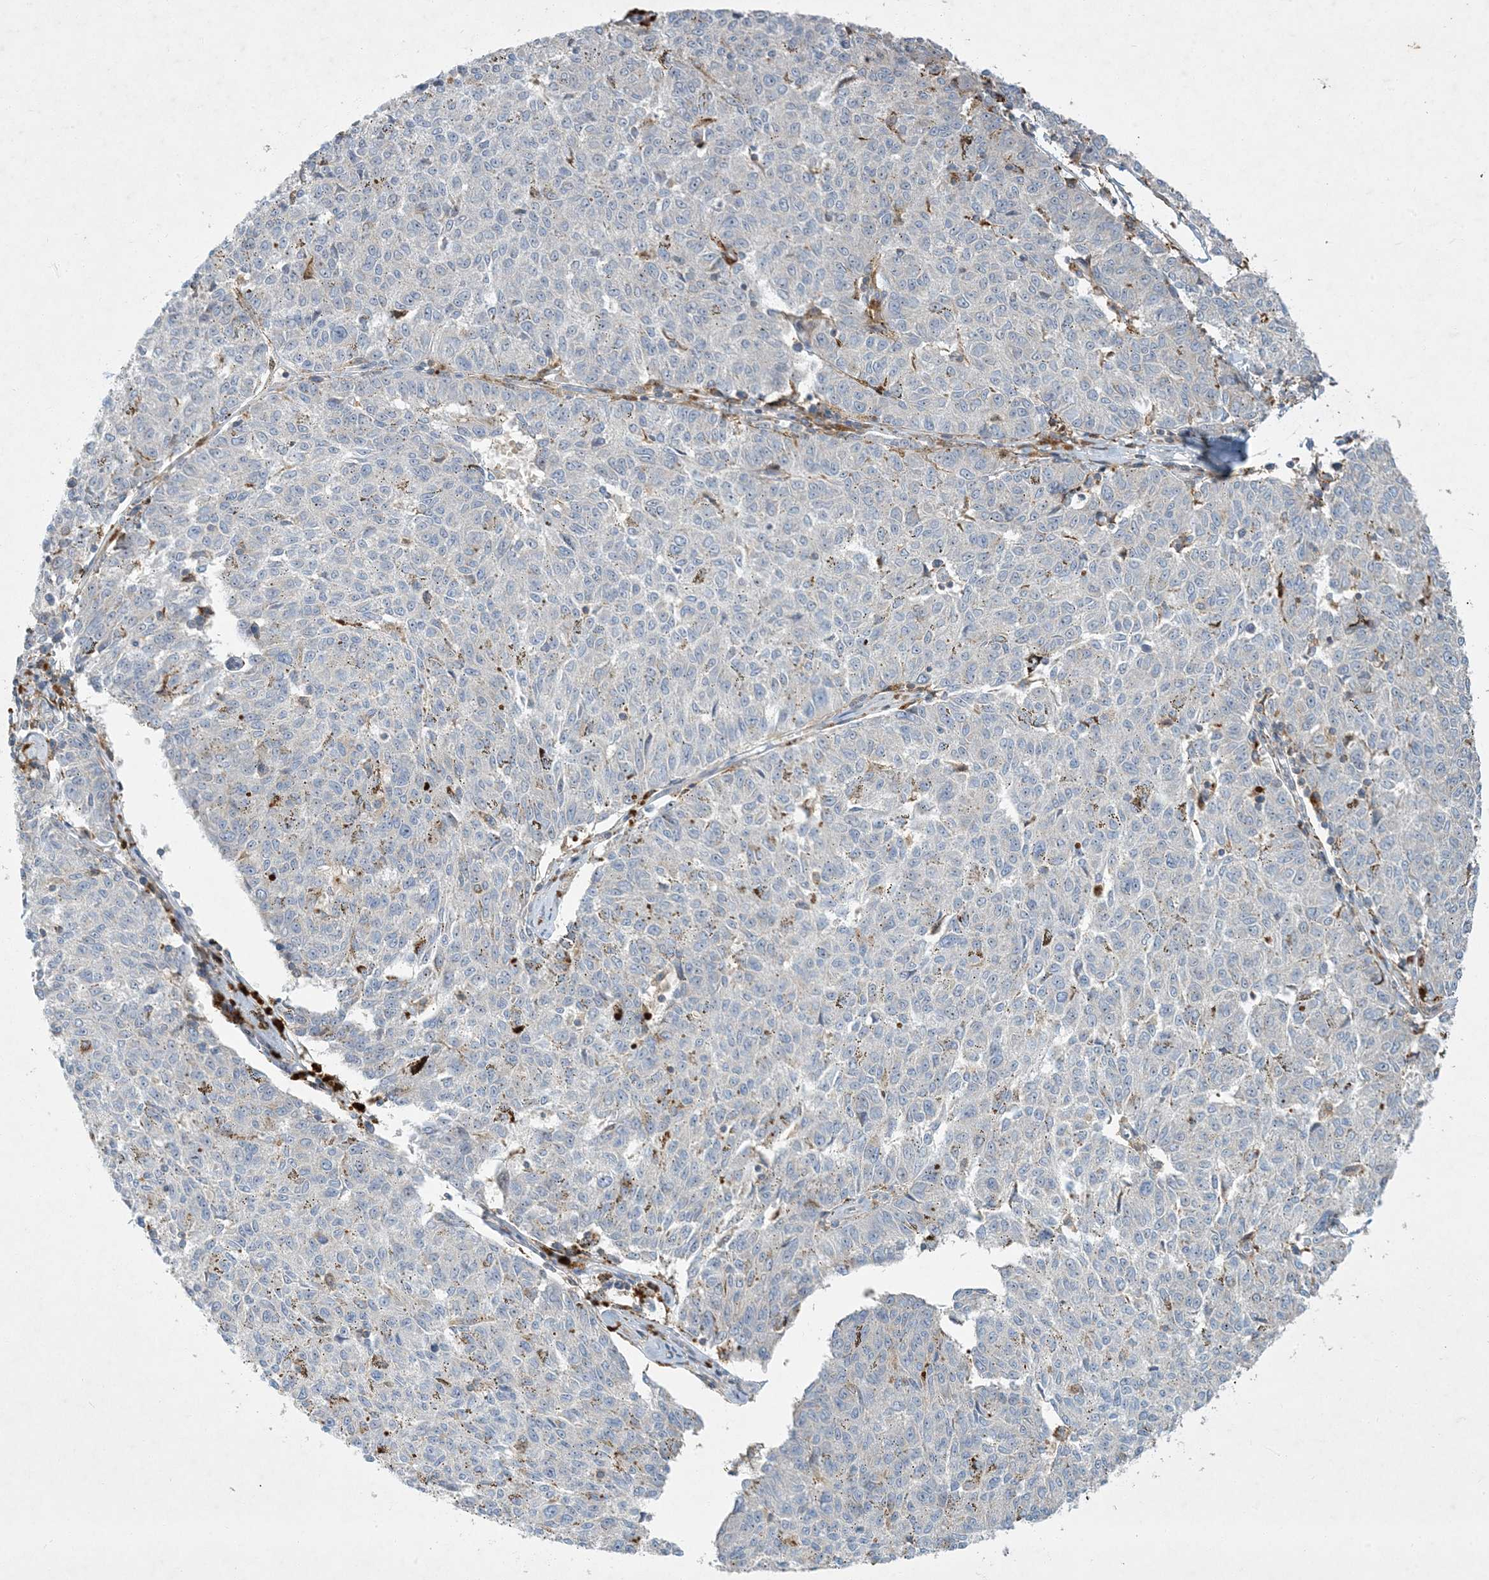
{"staining": {"intensity": "negative", "quantity": "none", "location": "none"}, "tissue": "melanoma", "cell_type": "Tumor cells", "image_type": "cancer", "snomed": [{"axis": "morphology", "description": "Malignant melanoma, NOS"}, {"axis": "topography", "description": "Skin"}], "caption": "Immunohistochemical staining of human melanoma shows no significant positivity in tumor cells.", "gene": "LTN1", "patient": {"sex": "female", "age": 72}}